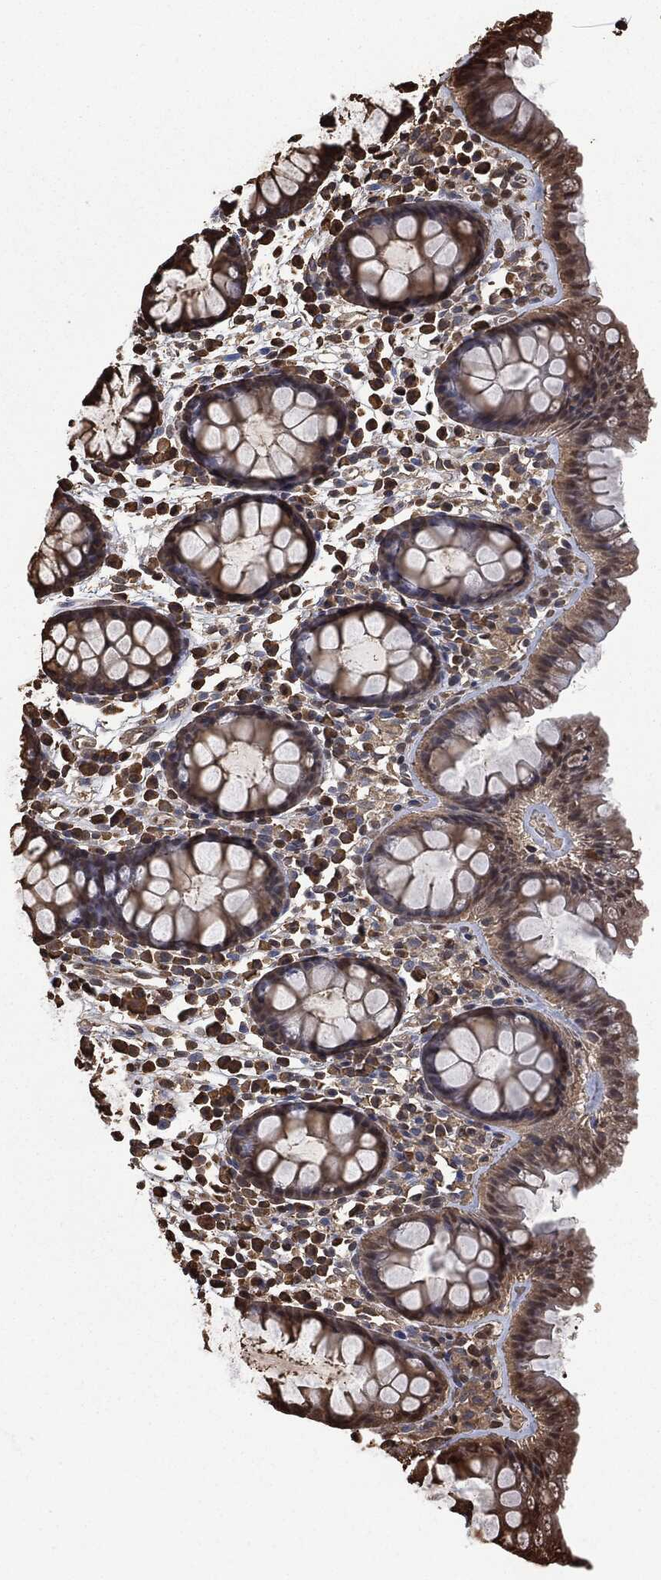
{"staining": {"intensity": "negative", "quantity": "none", "location": "none"}, "tissue": "colon", "cell_type": "Endothelial cells", "image_type": "normal", "snomed": [{"axis": "morphology", "description": "Normal tissue, NOS"}, {"axis": "topography", "description": "Colon"}], "caption": "Colon was stained to show a protein in brown. There is no significant positivity in endothelial cells. (DAB (3,3'-diaminobenzidine) IHC, high magnification).", "gene": "PRDX4", "patient": {"sex": "male", "age": 76}}